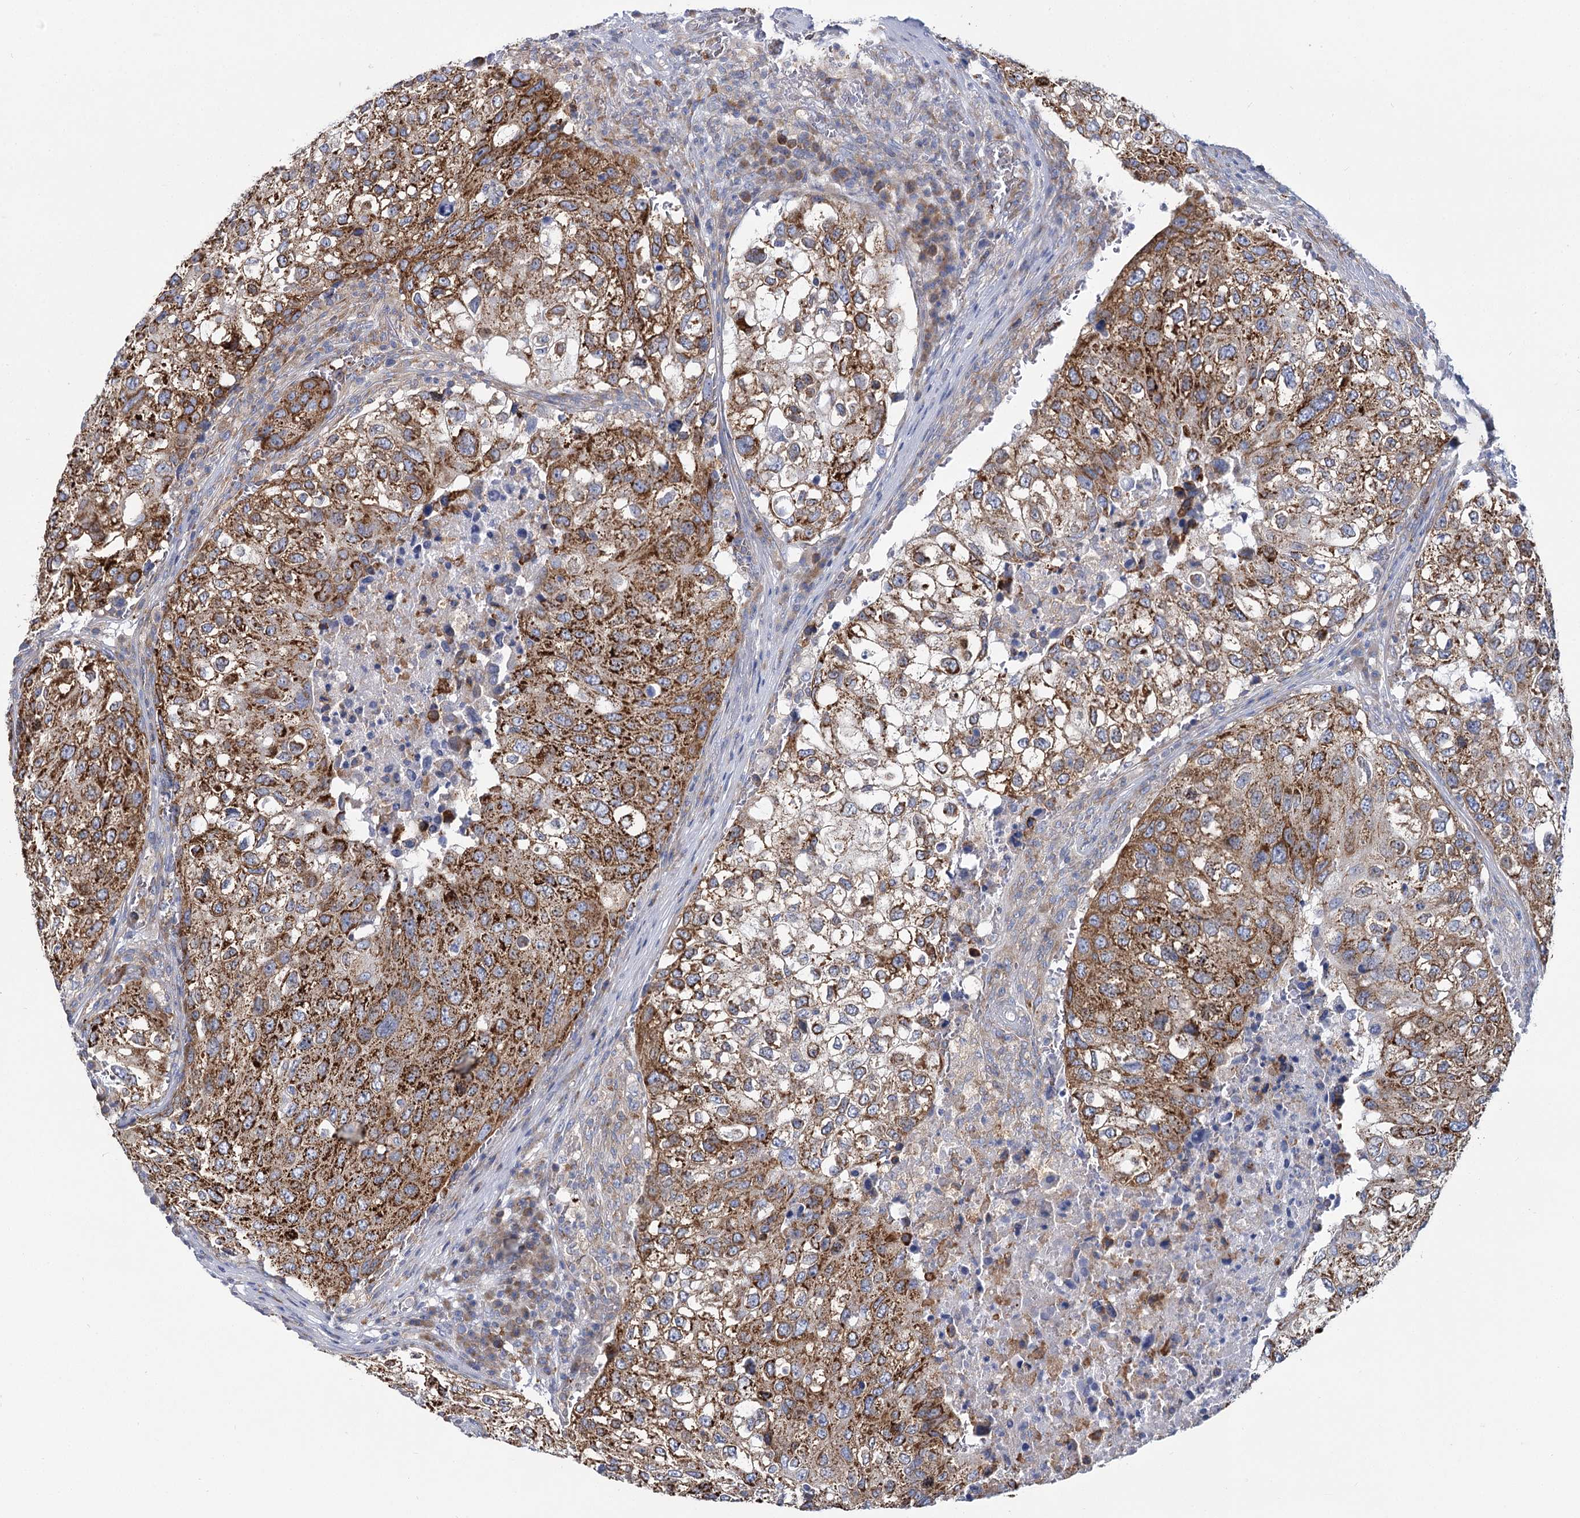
{"staining": {"intensity": "strong", "quantity": "25%-75%", "location": "cytoplasmic/membranous"}, "tissue": "urothelial cancer", "cell_type": "Tumor cells", "image_type": "cancer", "snomed": [{"axis": "morphology", "description": "Urothelial carcinoma, High grade"}, {"axis": "topography", "description": "Lymph node"}, {"axis": "topography", "description": "Urinary bladder"}], "caption": "Tumor cells show high levels of strong cytoplasmic/membranous staining in approximately 25%-75% of cells in high-grade urothelial carcinoma. (Stains: DAB (3,3'-diaminobenzidine) in brown, nuclei in blue, Microscopy: brightfield microscopy at high magnification).", "gene": "THUMPD3", "patient": {"sex": "male", "age": 51}}